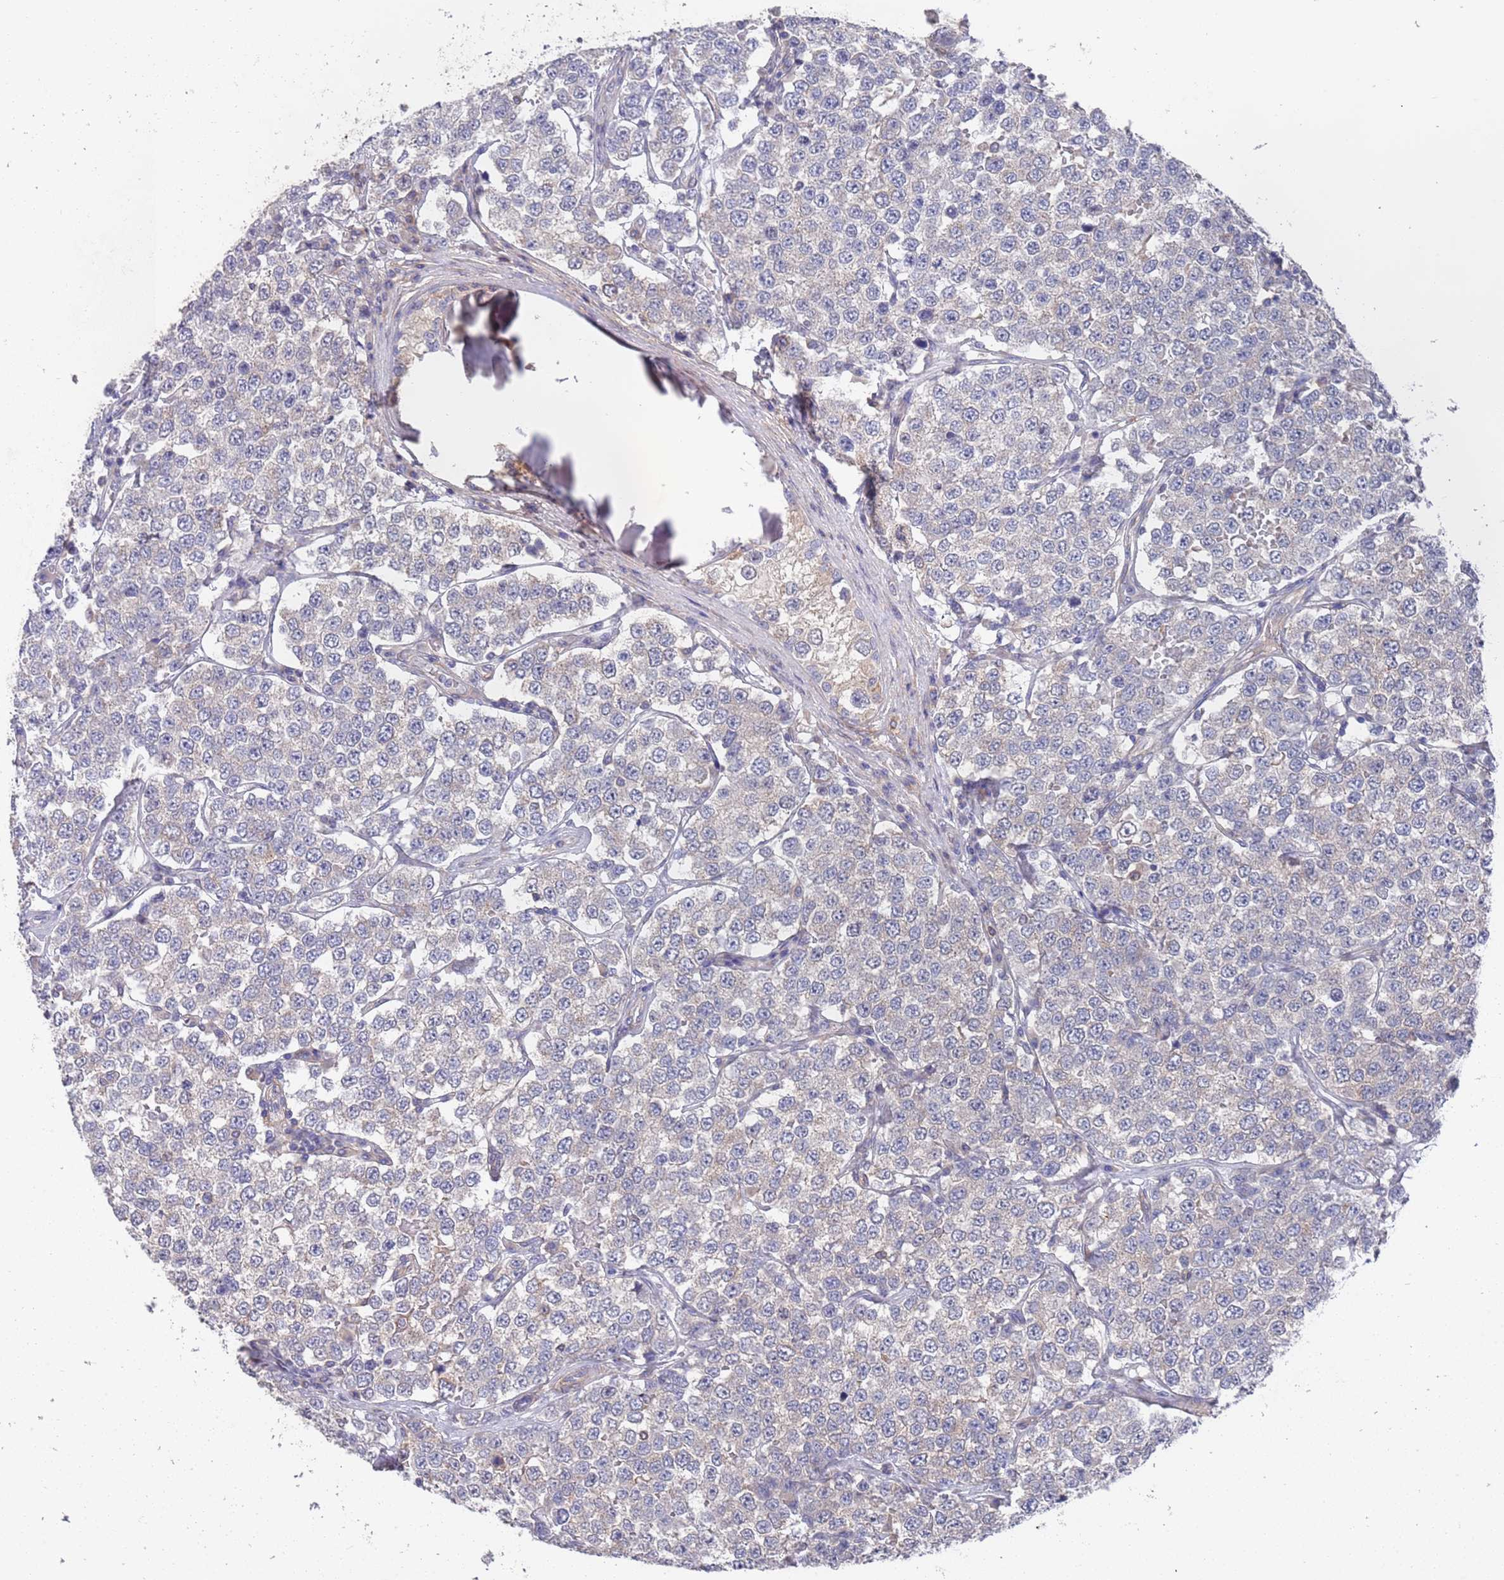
{"staining": {"intensity": "negative", "quantity": "none", "location": "none"}, "tissue": "testis cancer", "cell_type": "Tumor cells", "image_type": "cancer", "snomed": [{"axis": "morphology", "description": "Seminoma, NOS"}, {"axis": "topography", "description": "Testis"}], "caption": "DAB immunohistochemical staining of seminoma (testis) exhibits no significant staining in tumor cells. (Stains: DAB (3,3'-diaminobenzidine) IHC with hematoxylin counter stain, Microscopy: brightfield microscopy at high magnification).", "gene": "ANK2", "patient": {"sex": "male", "age": 34}}